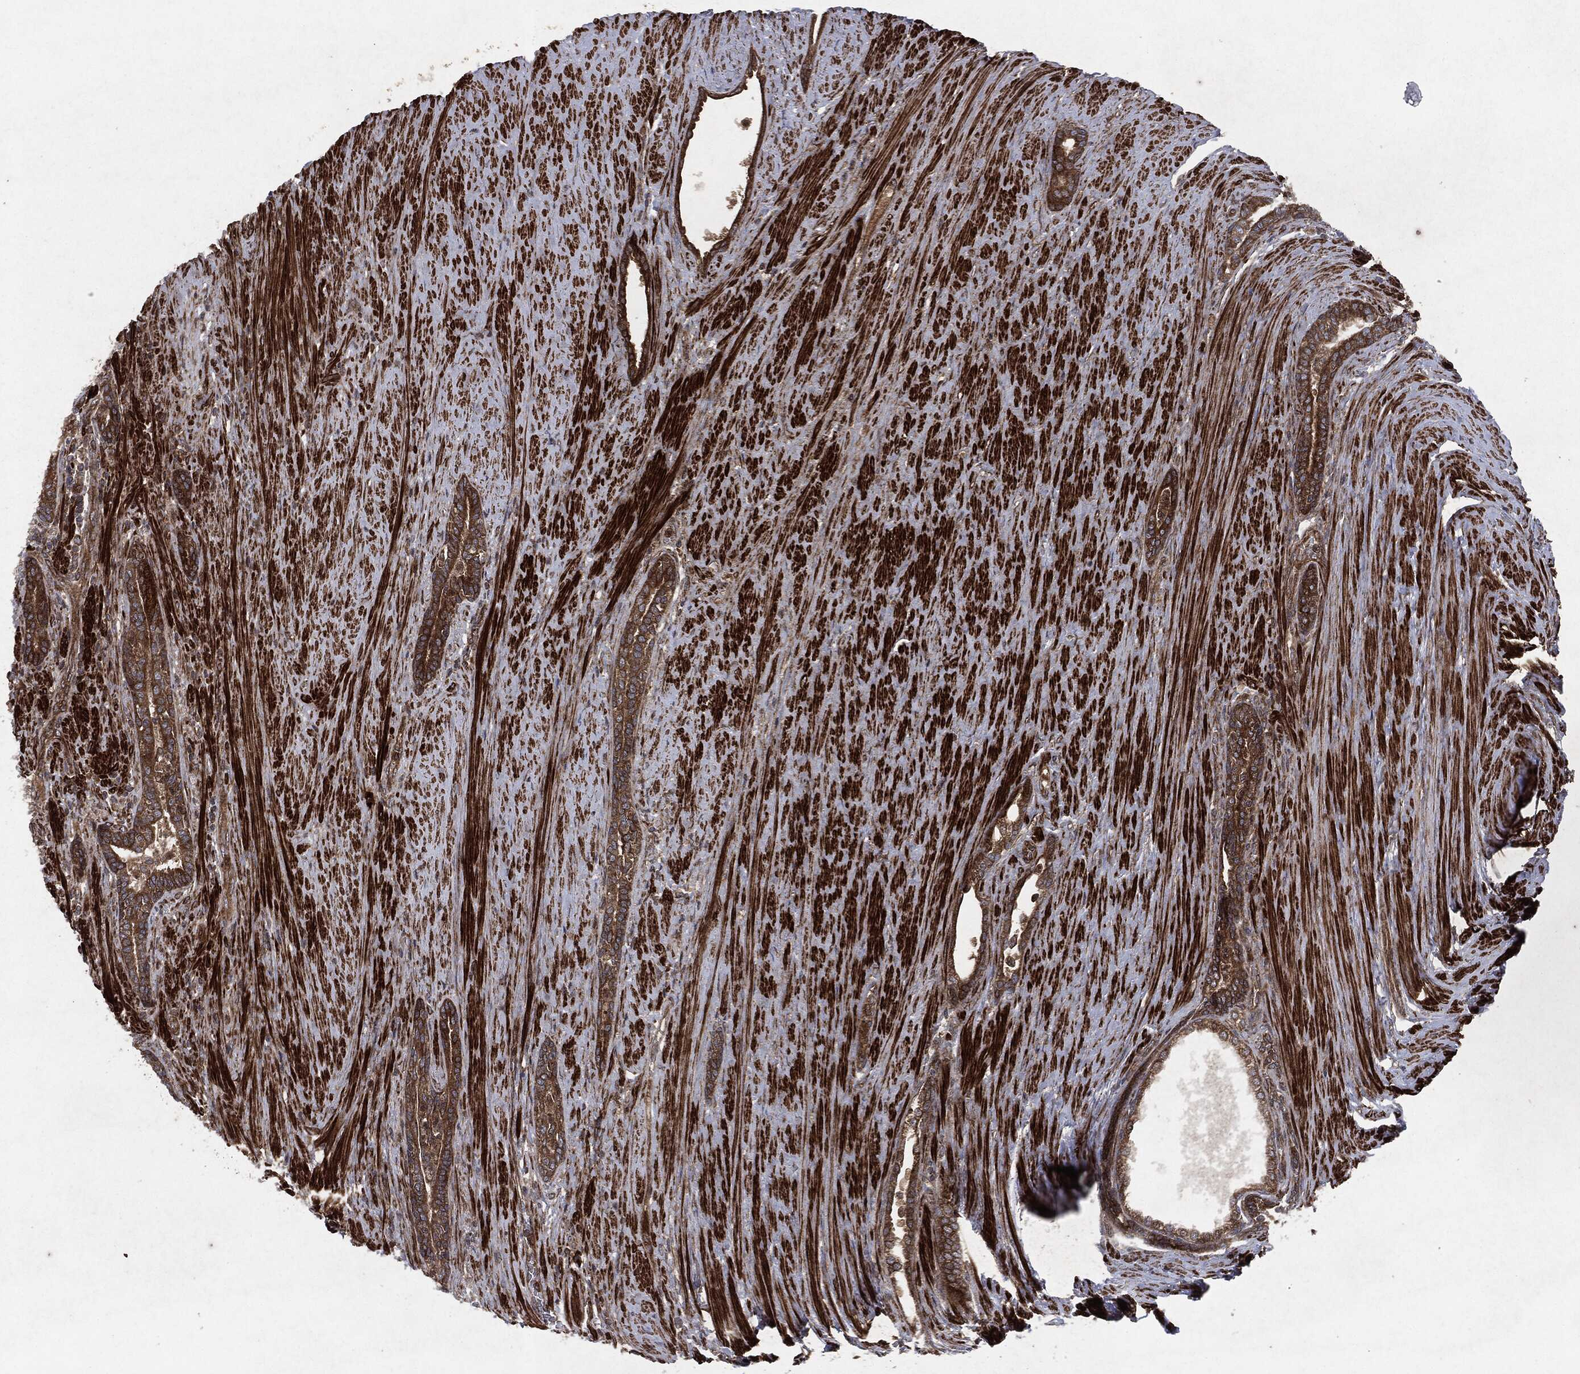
{"staining": {"intensity": "strong", "quantity": ">75%", "location": "cytoplasmic/membranous"}, "tissue": "prostate cancer", "cell_type": "Tumor cells", "image_type": "cancer", "snomed": [{"axis": "morphology", "description": "Adenocarcinoma, Low grade"}, {"axis": "topography", "description": "Prostate"}], "caption": "Tumor cells demonstrate strong cytoplasmic/membranous staining in approximately >75% of cells in prostate cancer.", "gene": "RAF1", "patient": {"sex": "male", "age": 68}}